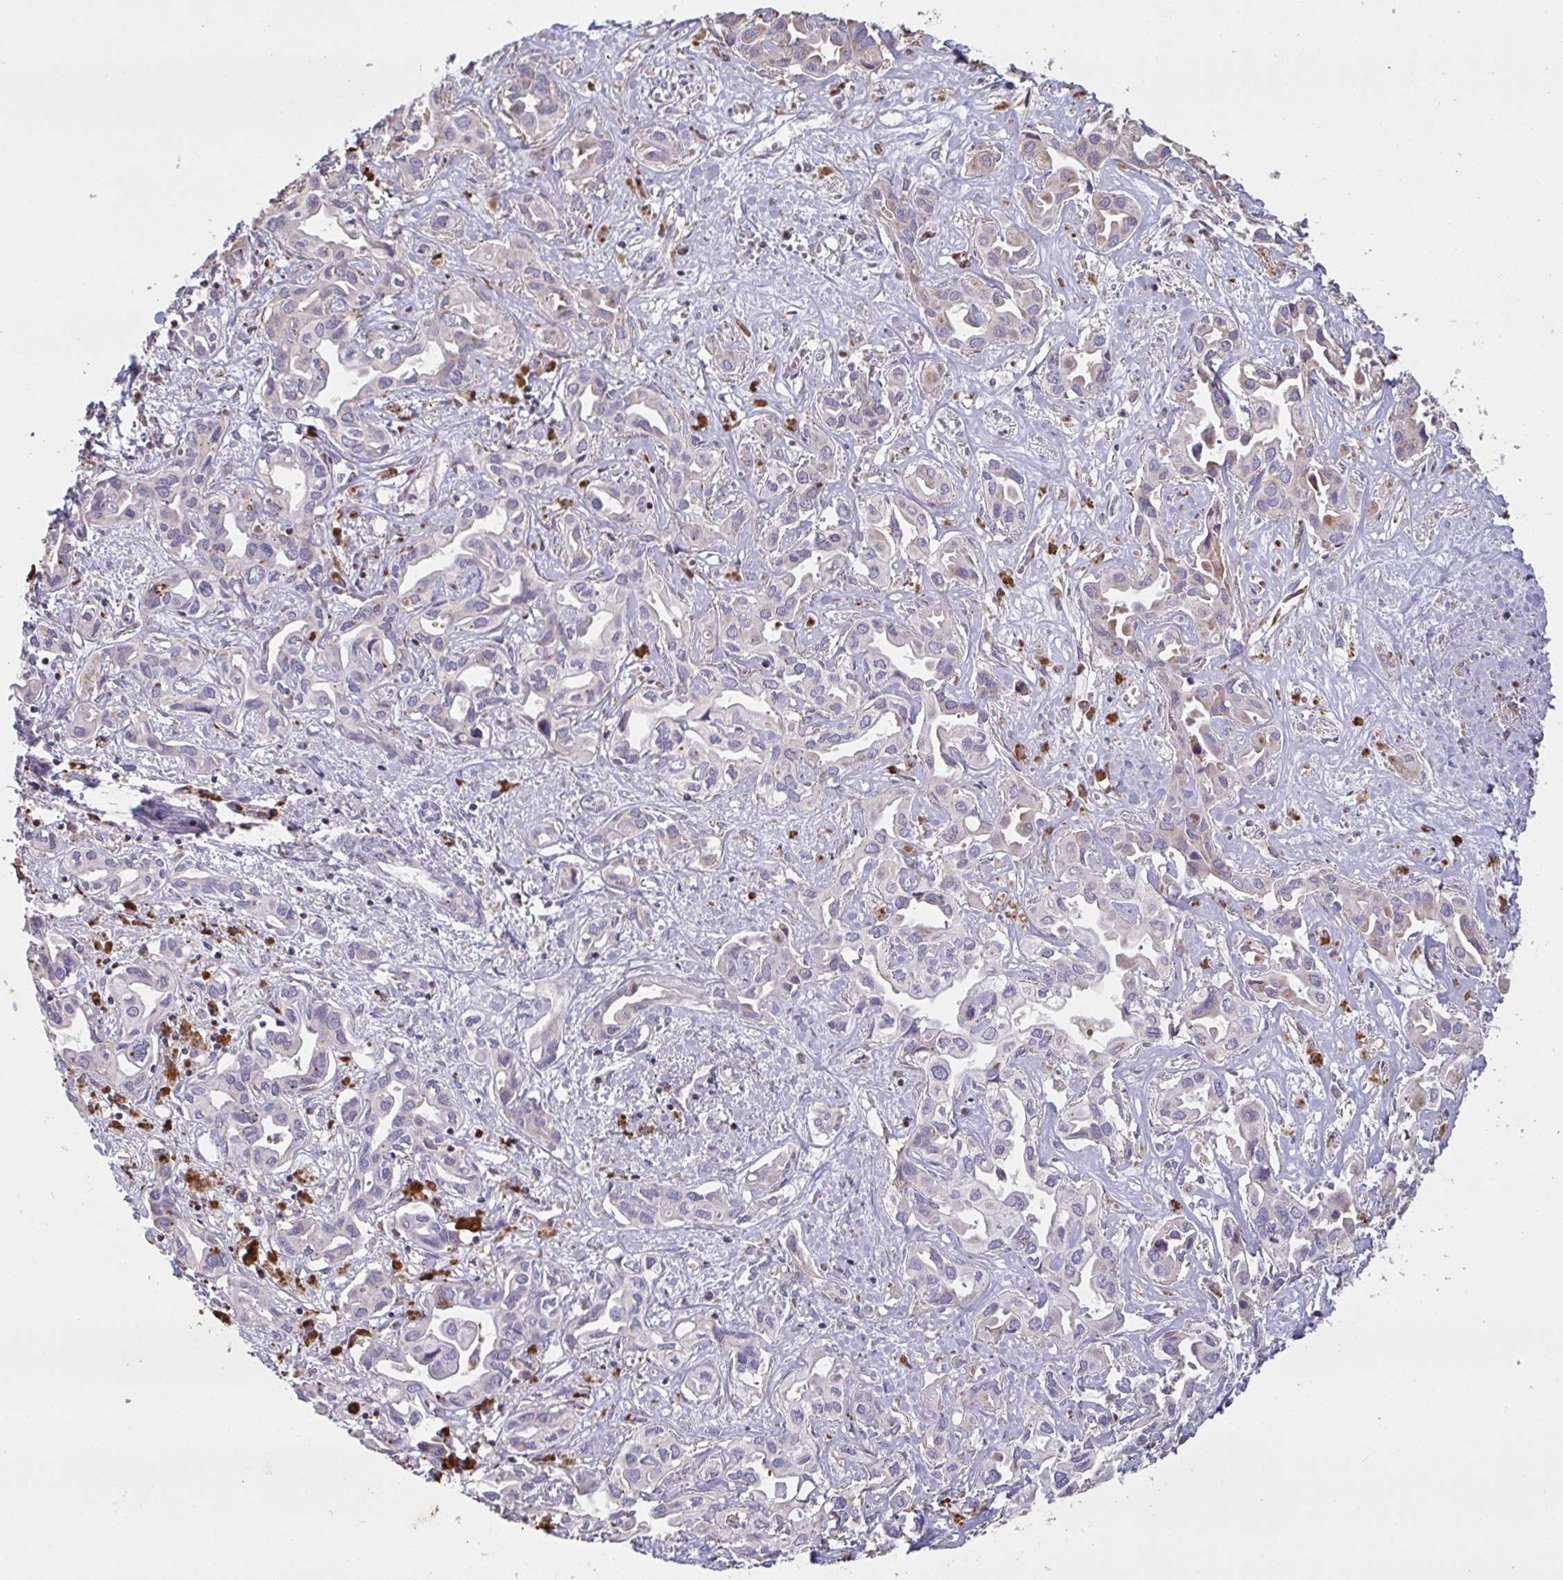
{"staining": {"intensity": "negative", "quantity": "none", "location": "none"}, "tissue": "liver cancer", "cell_type": "Tumor cells", "image_type": "cancer", "snomed": [{"axis": "morphology", "description": "Cholangiocarcinoma"}, {"axis": "topography", "description": "Liver"}], "caption": "A photomicrograph of cholangiocarcinoma (liver) stained for a protein displays no brown staining in tumor cells. (DAB immunohistochemistry (IHC) visualized using brightfield microscopy, high magnification).", "gene": "MICOS10", "patient": {"sex": "female", "age": 64}}